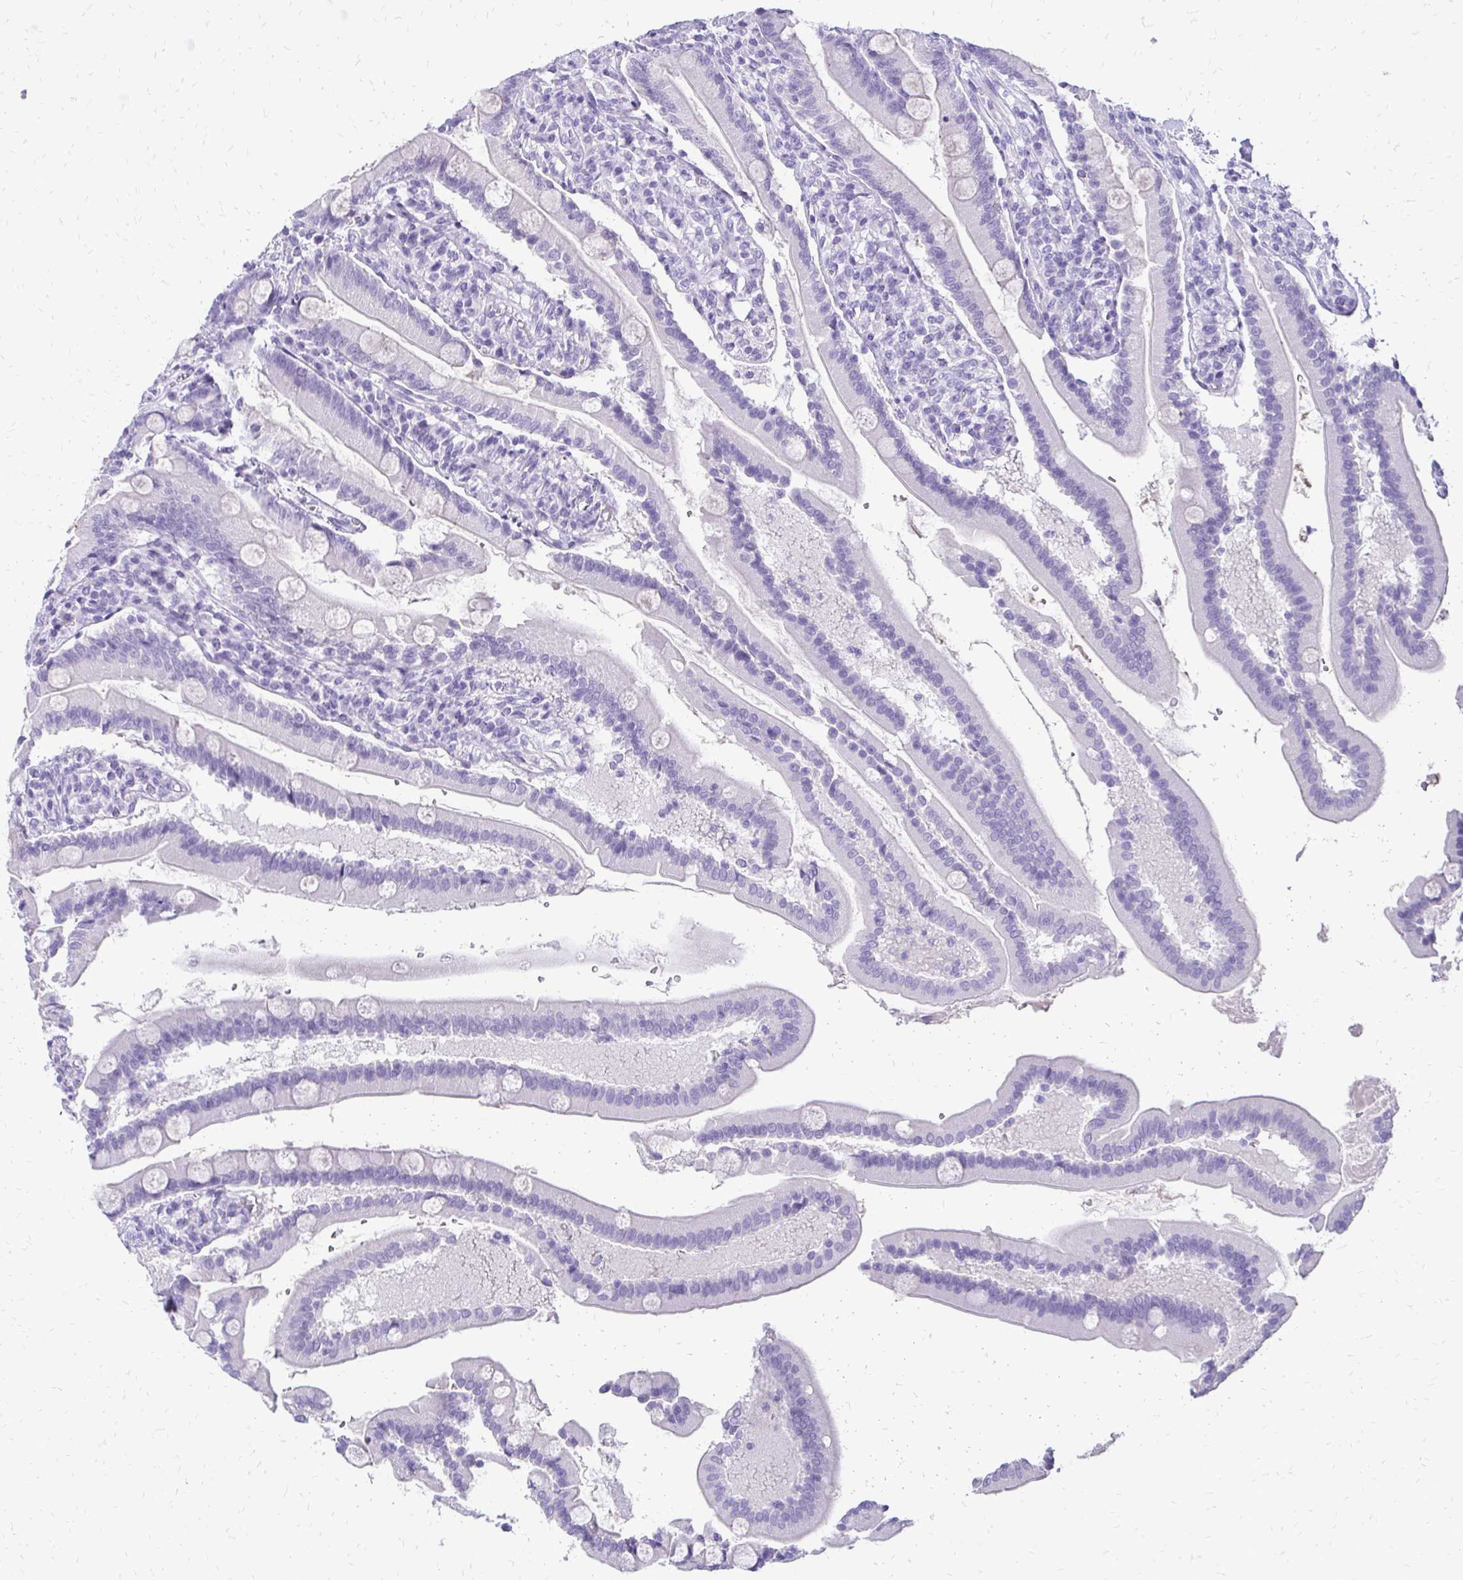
{"staining": {"intensity": "negative", "quantity": "none", "location": "none"}, "tissue": "duodenum", "cell_type": "Glandular cells", "image_type": "normal", "snomed": [{"axis": "morphology", "description": "Normal tissue, NOS"}, {"axis": "topography", "description": "Duodenum"}], "caption": "Duodenum was stained to show a protein in brown. There is no significant positivity in glandular cells. The staining is performed using DAB brown chromogen with nuclei counter-stained in using hematoxylin.", "gene": "SLC32A1", "patient": {"sex": "female", "age": 67}}